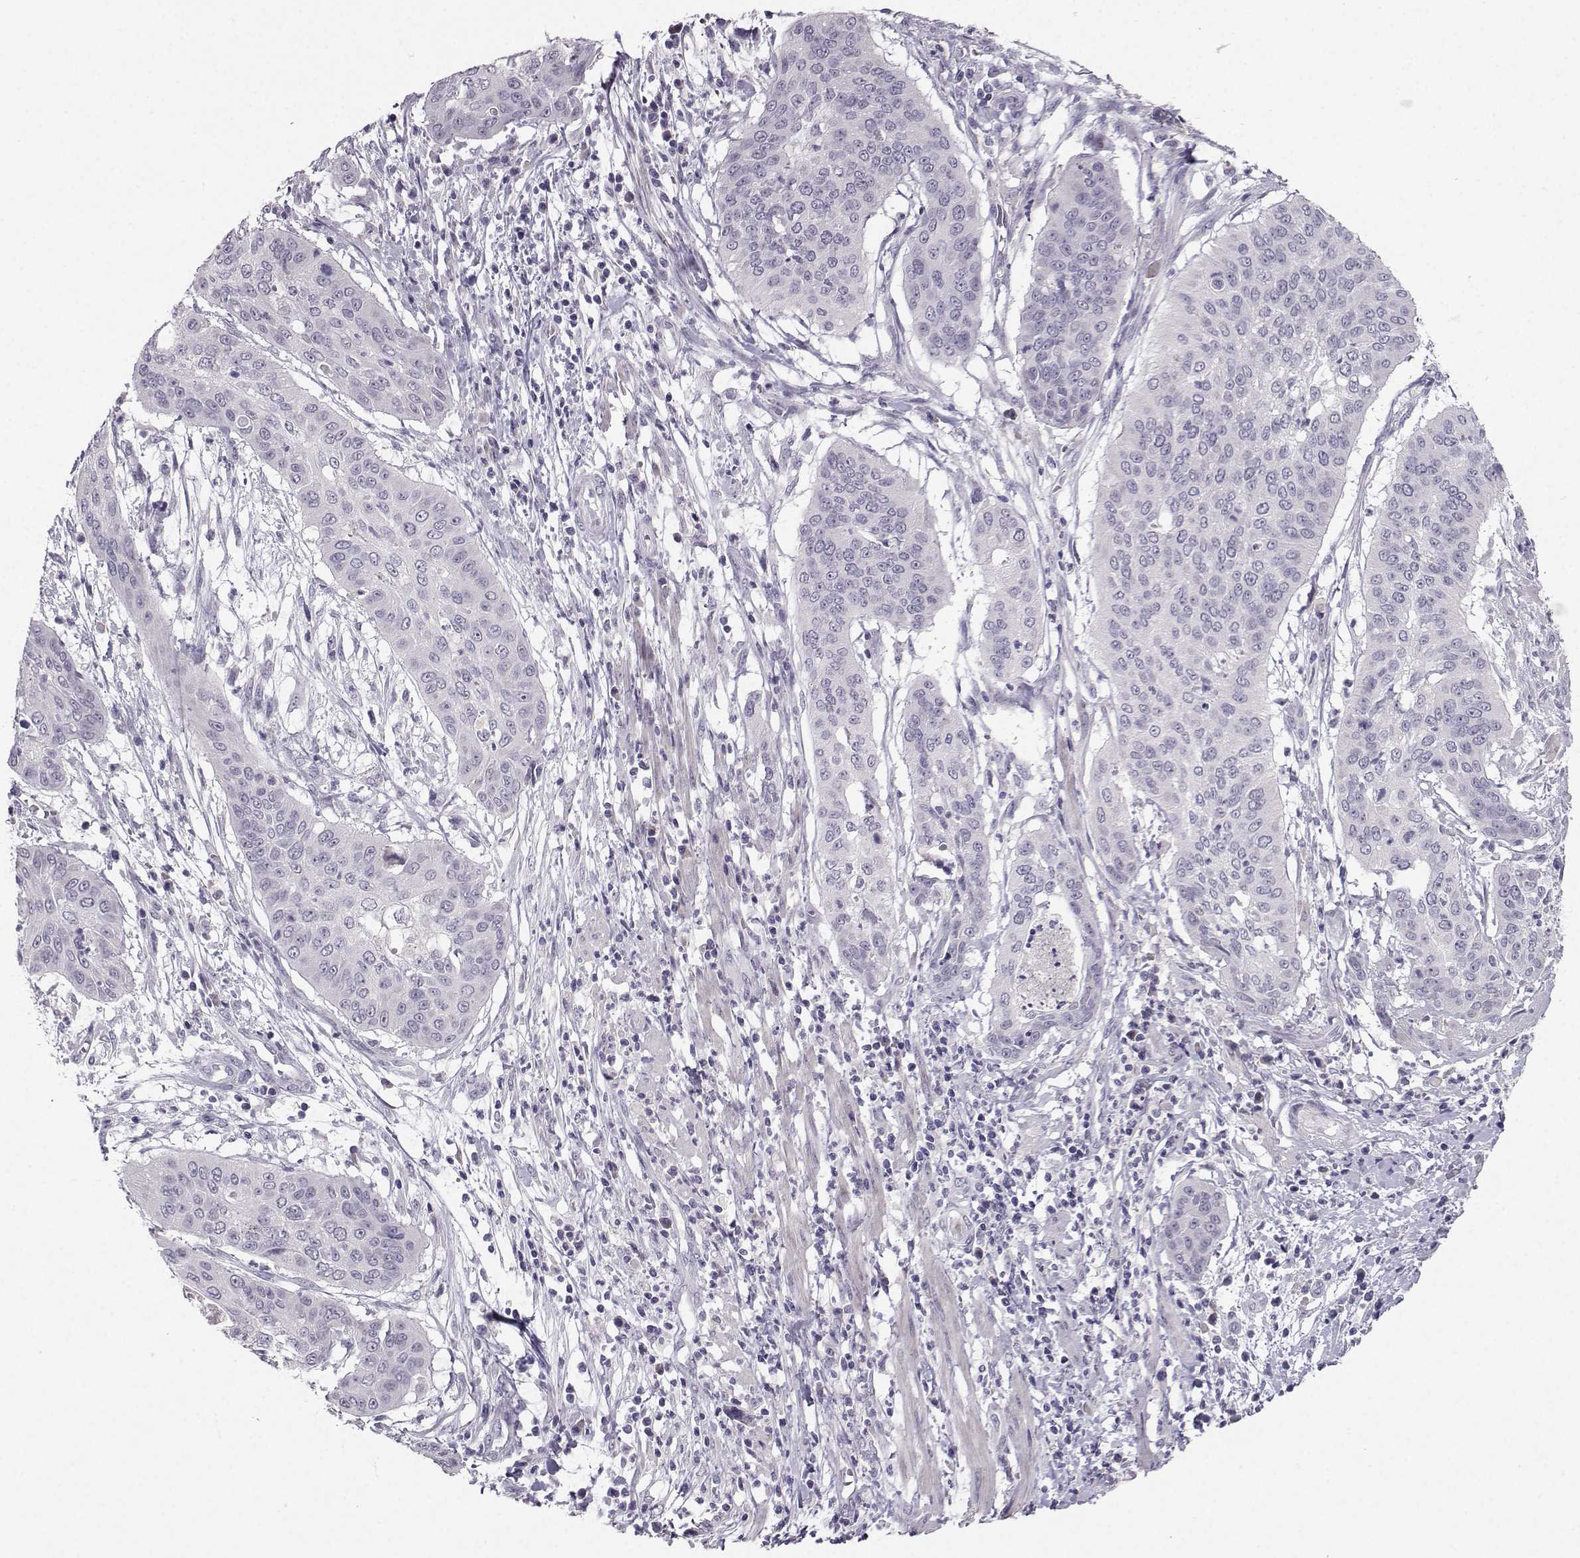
{"staining": {"intensity": "negative", "quantity": "none", "location": "none"}, "tissue": "cervical cancer", "cell_type": "Tumor cells", "image_type": "cancer", "snomed": [{"axis": "morphology", "description": "Squamous cell carcinoma, NOS"}, {"axis": "topography", "description": "Cervix"}], "caption": "IHC image of cervical cancer (squamous cell carcinoma) stained for a protein (brown), which reveals no expression in tumor cells.", "gene": "LIN28A", "patient": {"sex": "female", "age": 39}}